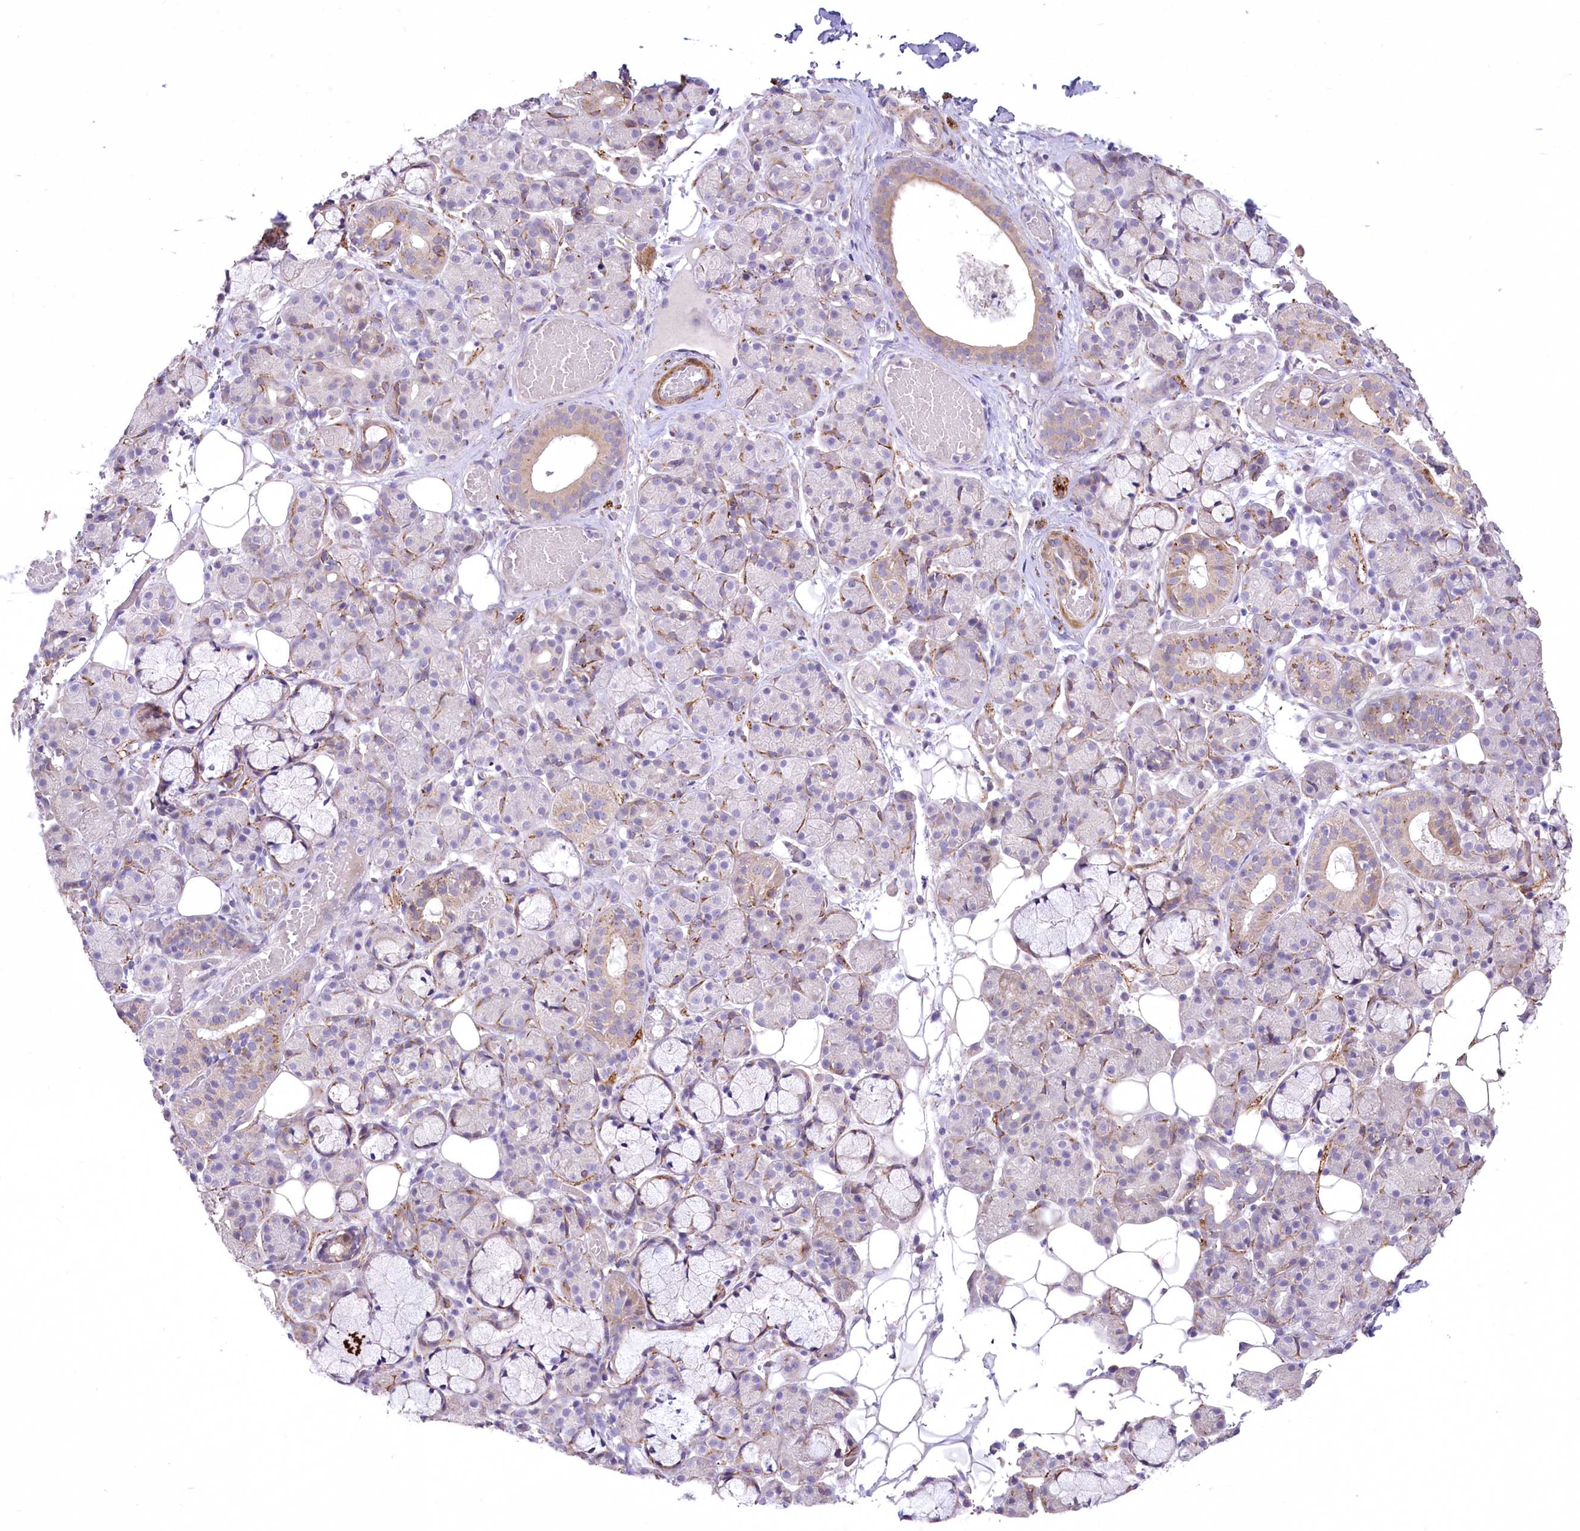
{"staining": {"intensity": "weak", "quantity": "<25%", "location": "cytoplasmic/membranous"}, "tissue": "salivary gland", "cell_type": "Glandular cells", "image_type": "normal", "snomed": [{"axis": "morphology", "description": "Normal tissue, NOS"}, {"axis": "topography", "description": "Salivary gland"}], "caption": "This is an immunohistochemistry (IHC) photomicrograph of benign human salivary gland. There is no staining in glandular cells.", "gene": "ANGPTL3", "patient": {"sex": "male", "age": 63}}